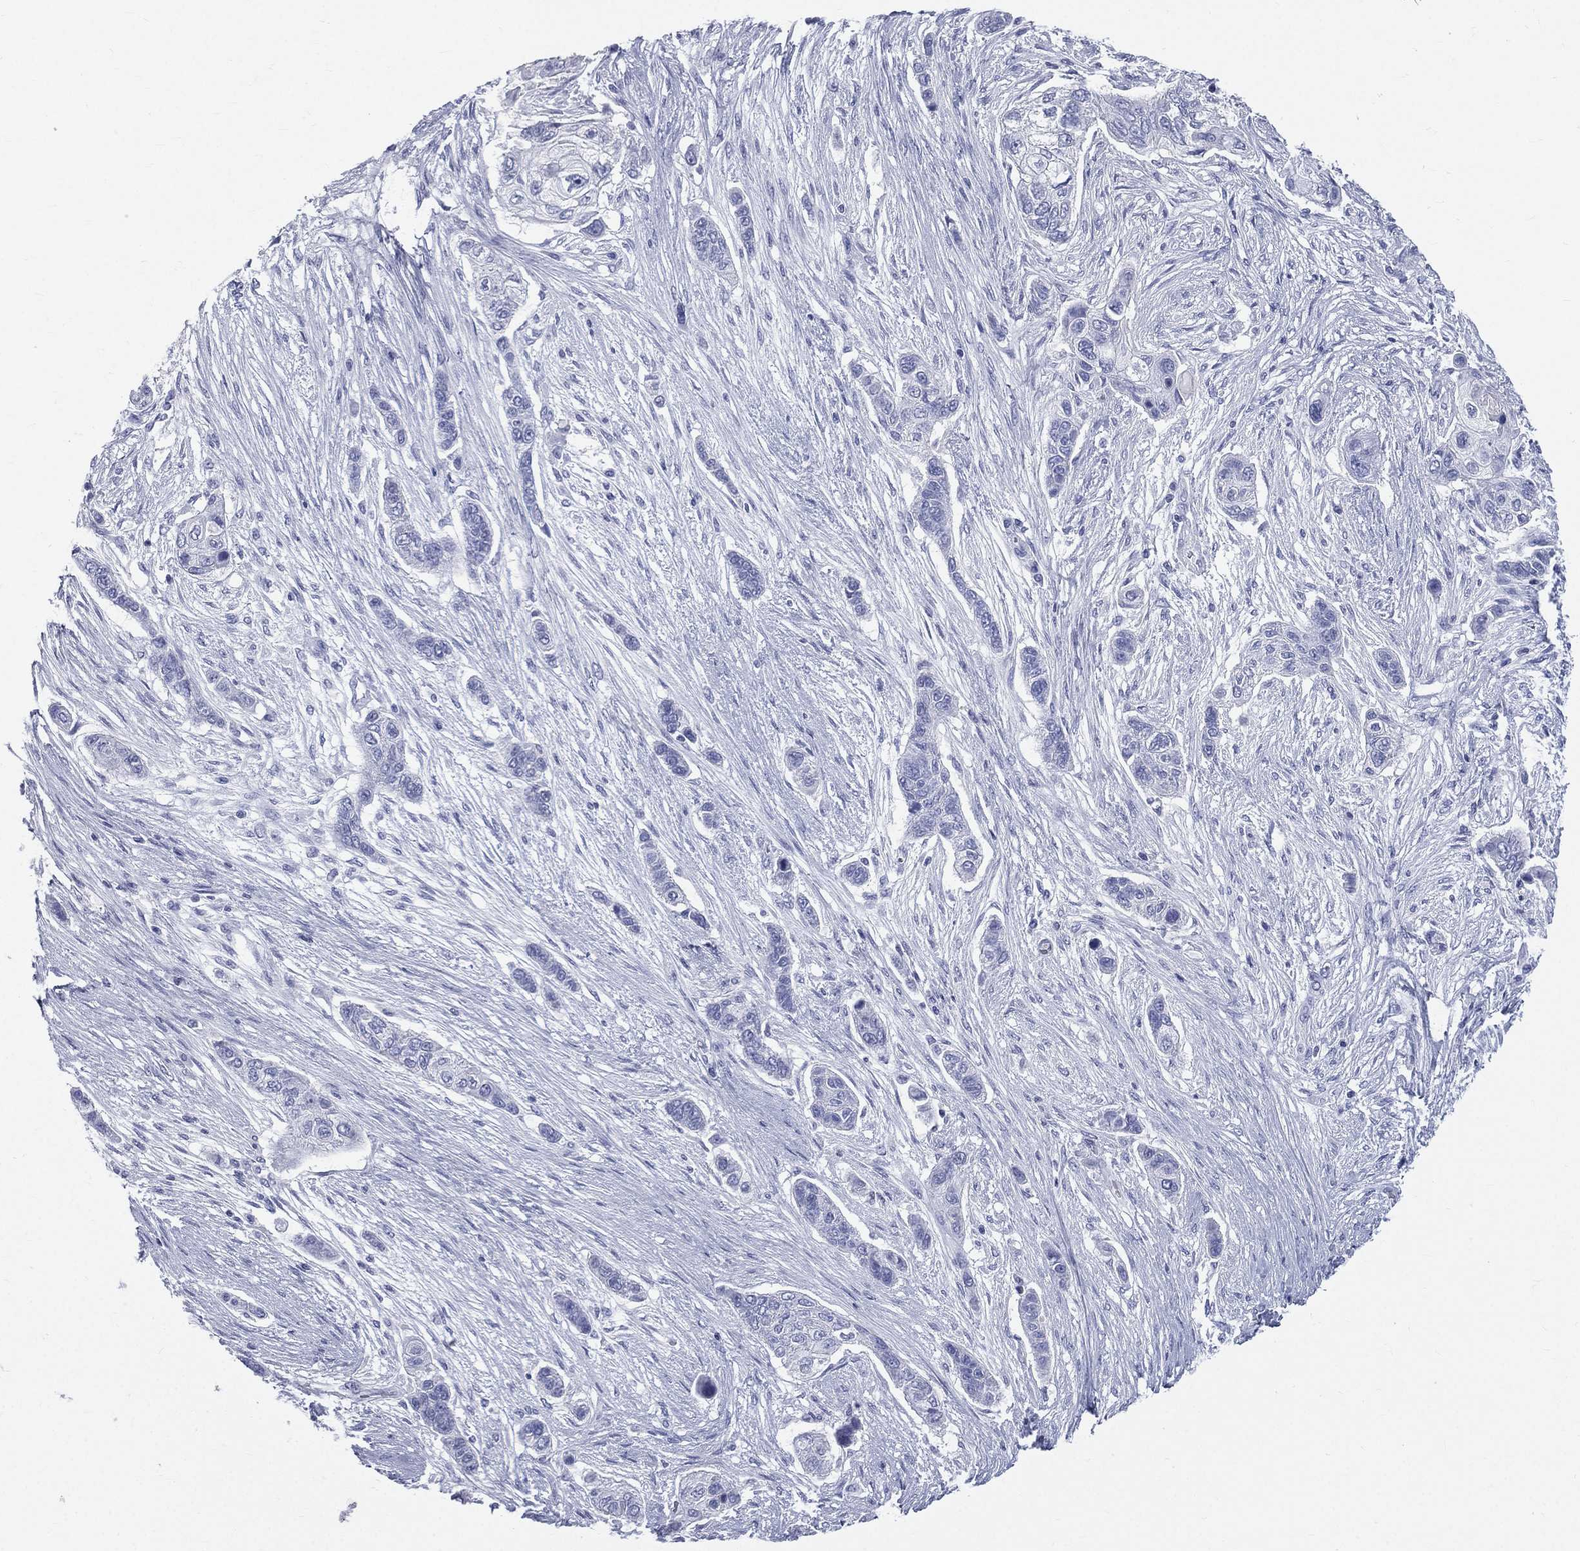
{"staining": {"intensity": "negative", "quantity": "none", "location": "none"}, "tissue": "lung cancer", "cell_type": "Tumor cells", "image_type": "cancer", "snomed": [{"axis": "morphology", "description": "Squamous cell carcinoma, NOS"}, {"axis": "topography", "description": "Lung"}], "caption": "The histopathology image demonstrates no staining of tumor cells in lung cancer. (Stains: DAB (3,3'-diaminobenzidine) IHC with hematoxylin counter stain, Microscopy: brightfield microscopy at high magnification).", "gene": "HP", "patient": {"sex": "male", "age": 69}}